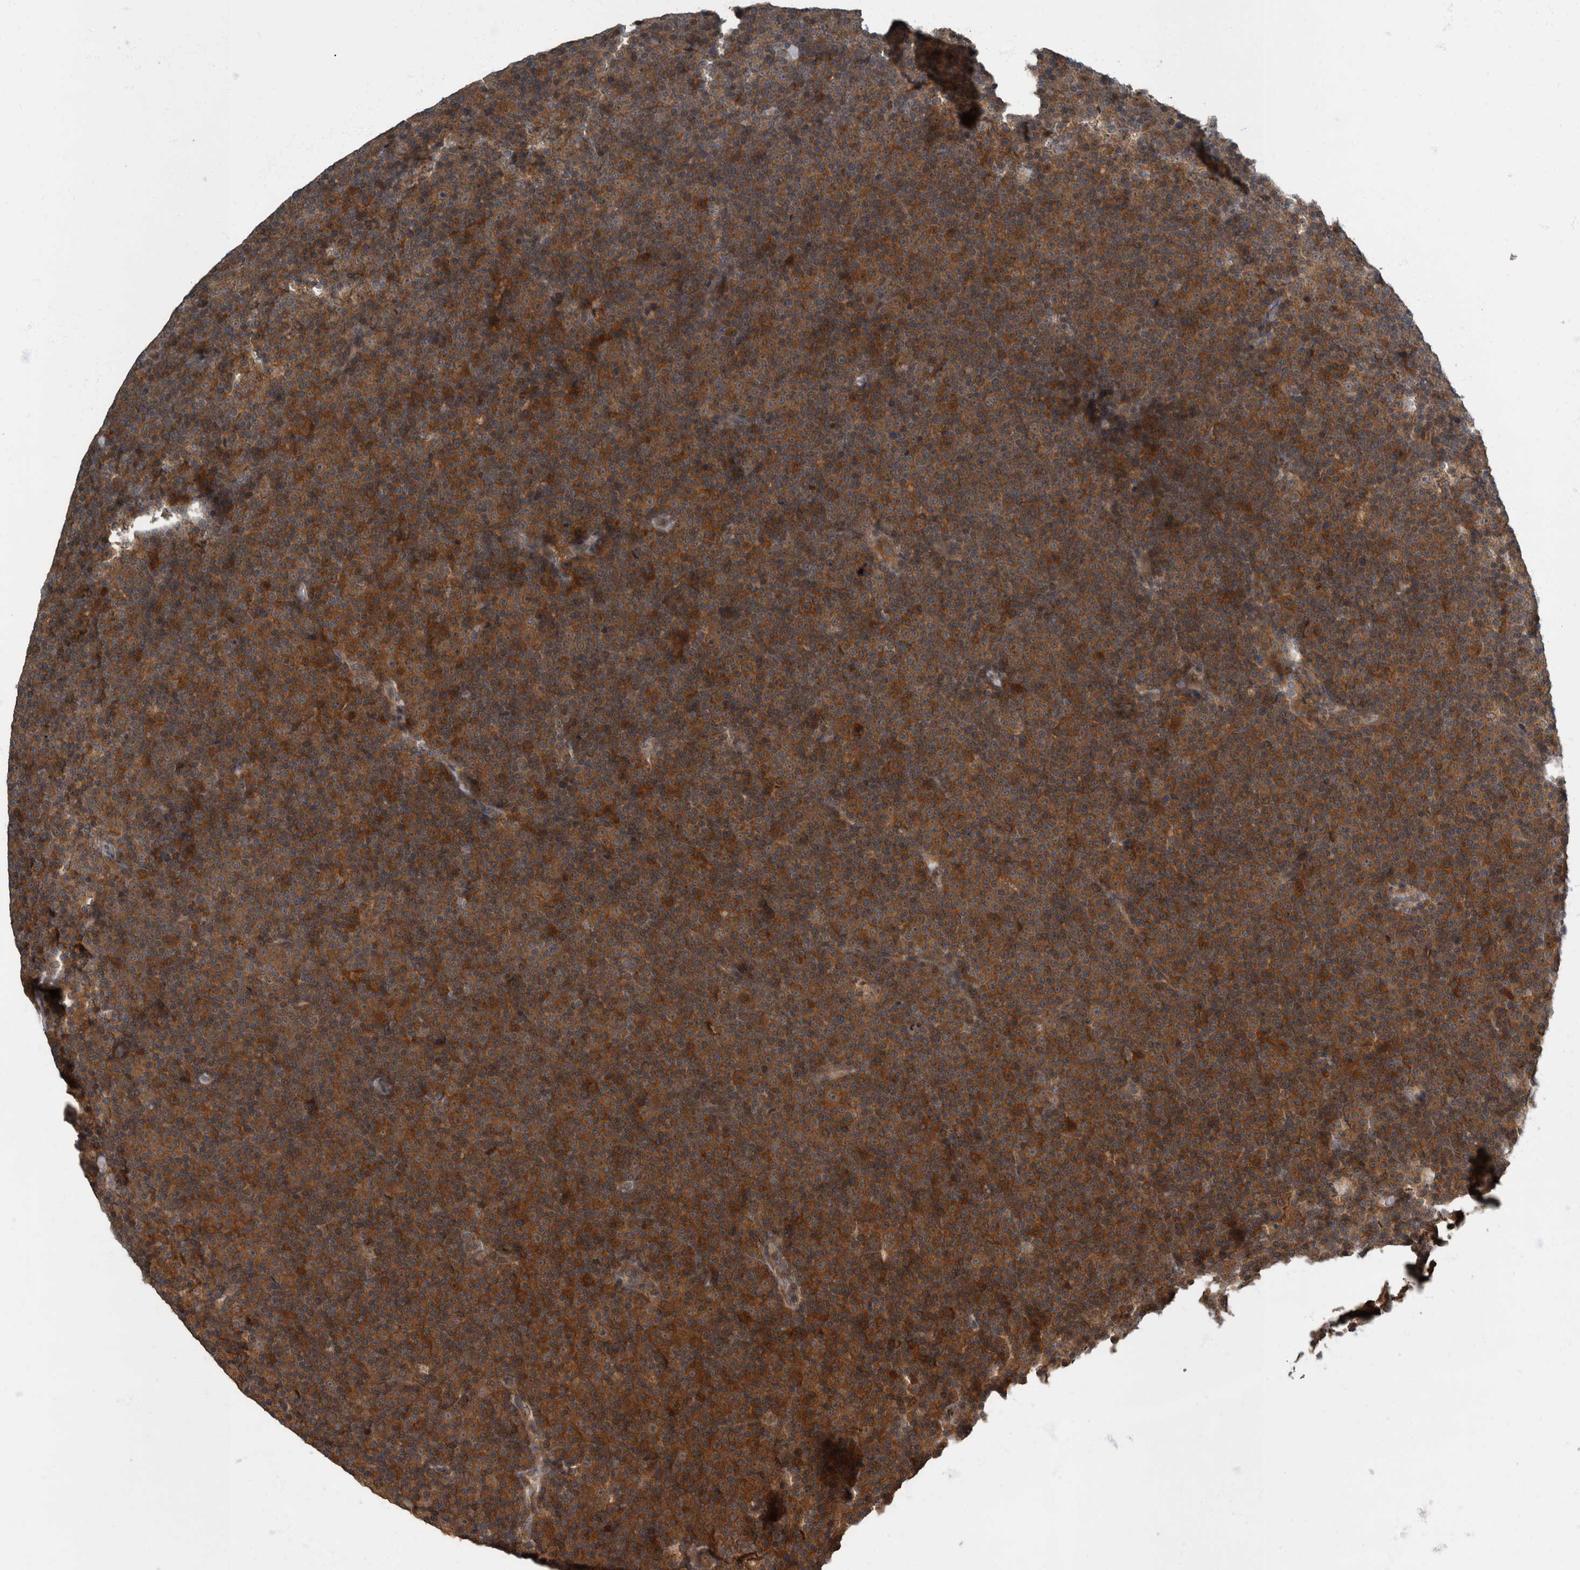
{"staining": {"intensity": "strong", "quantity": ">75%", "location": "cytoplasmic/membranous"}, "tissue": "lymphoma", "cell_type": "Tumor cells", "image_type": "cancer", "snomed": [{"axis": "morphology", "description": "Malignant lymphoma, non-Hodgkin's type, Low grade"}, {"axis": "topography", "description": "Lymph node"}], "caption": "Immunohistochemical staining of human low-grade malignant lymphoma, non-Hodgkin's type reveals high levels of strong cytoplasmic/membranous protein staining in approximately >75% of tumor cells. (Stains: DAB (3,3'-diaminobenzidine) in brown, nuclei in blue, Microscopy: brightfield microscopy at high magnification).", "gene": "RABGGTB", "patient": {"sex": "female", "age": 67}}